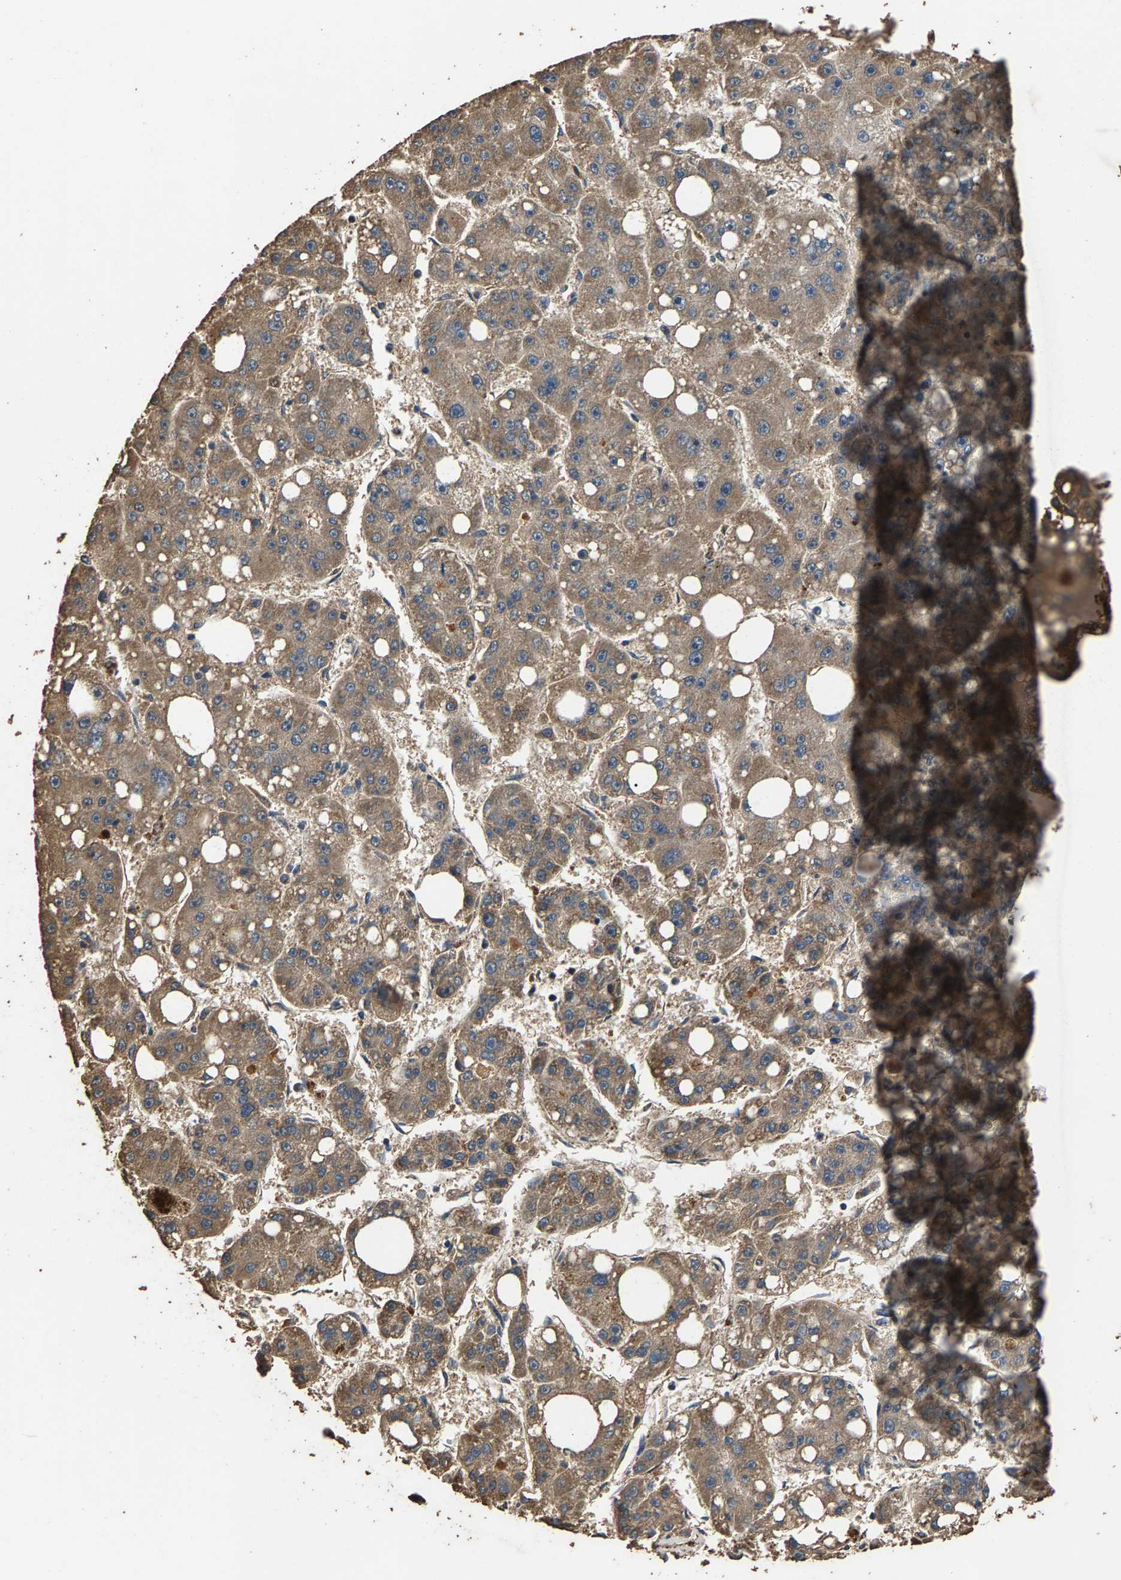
{"staining": {"intensity": "weak", "quantity": ">75%", "location": "cytoplasmic/membranous"}, "tissue": "liver cancer", "cell_type": "Tumor cells", "image_type": "cancer", "snomed": [{"axis": "morphology", "description": "Carcinoma, Hepatocellular, NOS"}, {"axis": "topography", "description": "Liver"}], "caption": "The image demonstrates immunohistochemical staining of liver hepatocellular carcinoma. There is weak cytoplasmic/membranous staining is seen in approximately >75% of tumor cells. Nuclei are stained in blue.", "gene": "MRPL27", "patient": {"sex": "female", "age": 61}}